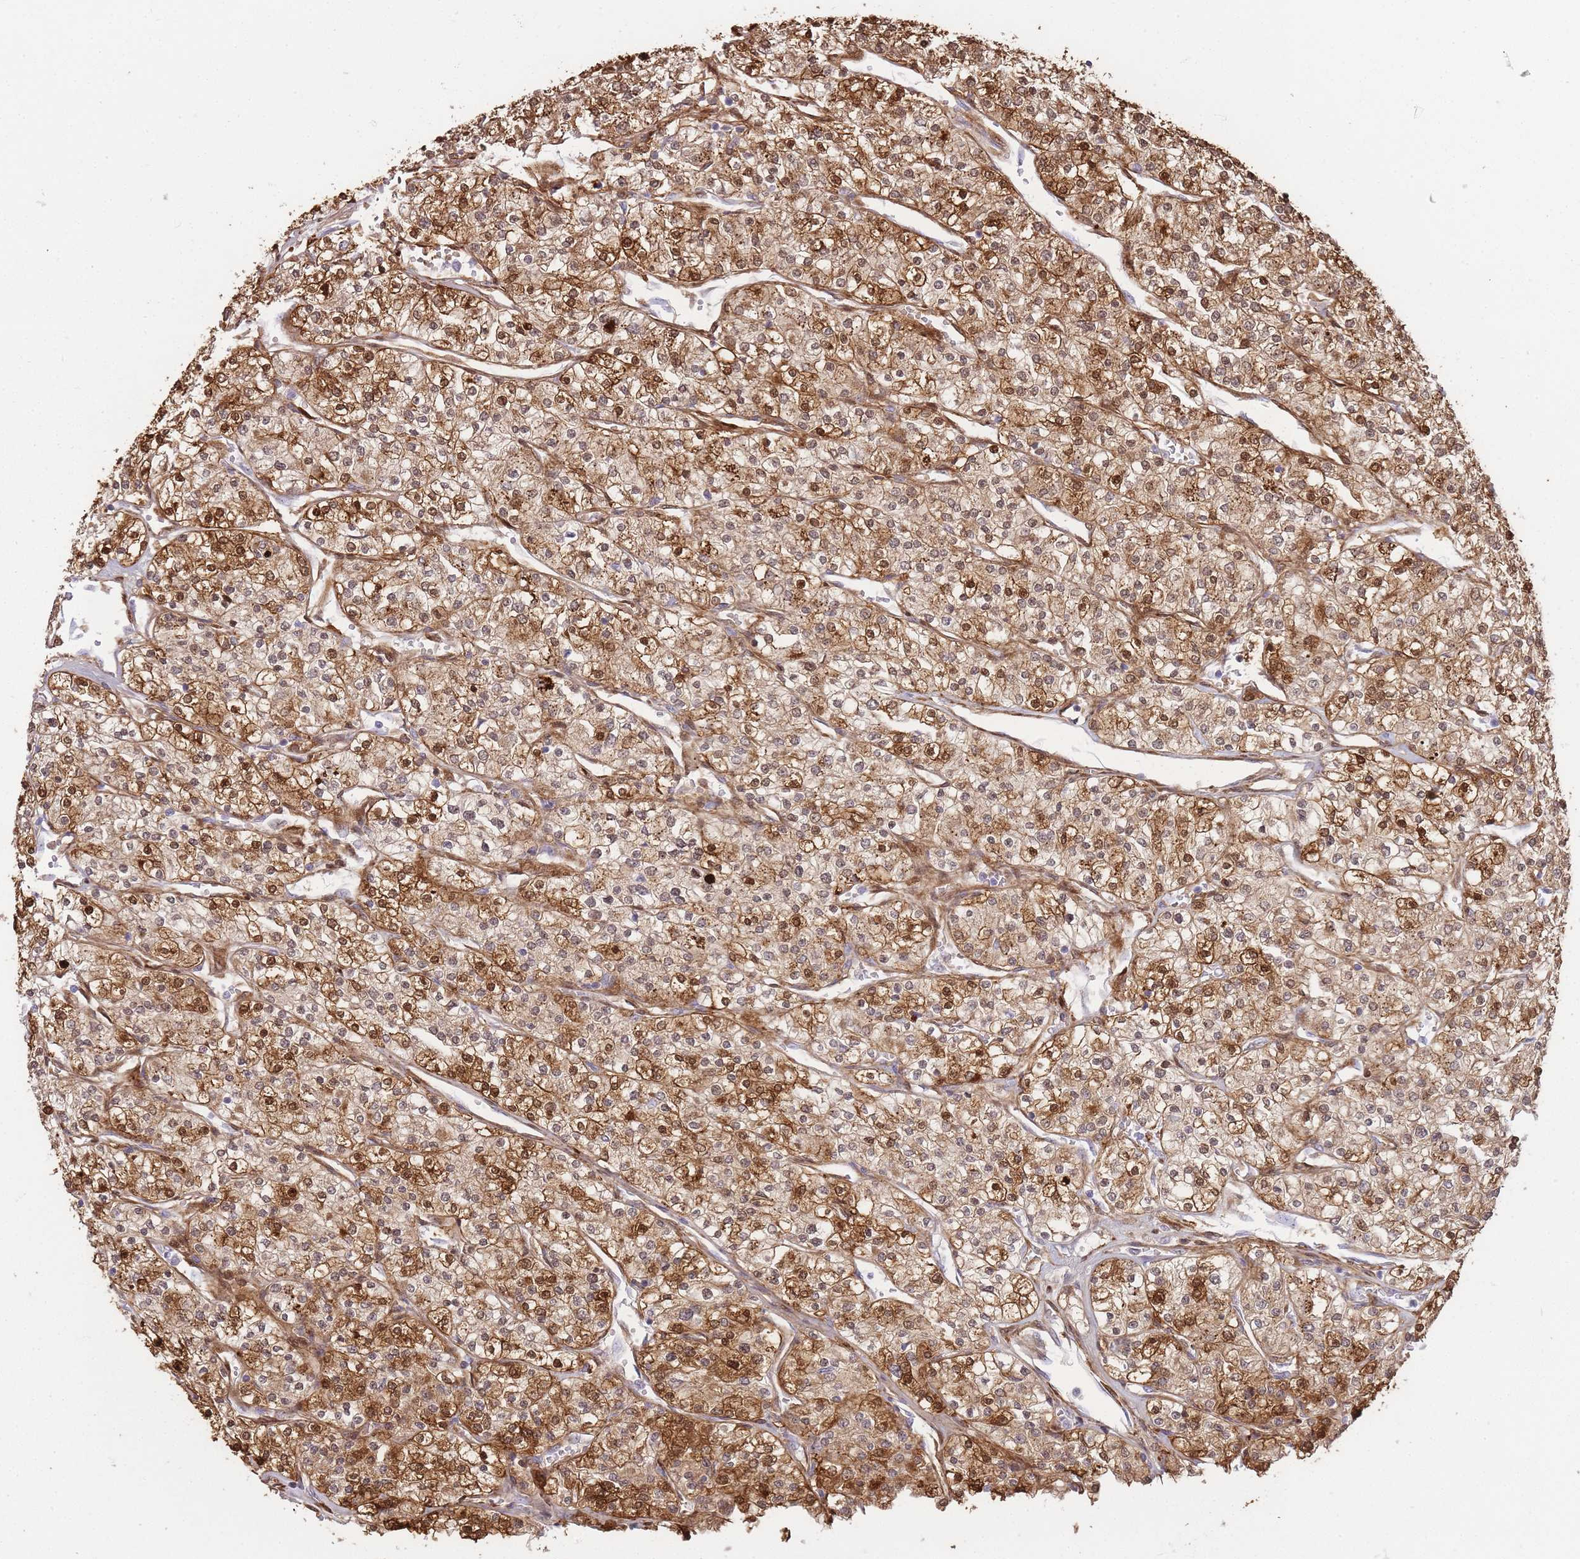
{"staining": {"intensity": "moderate", "quantity": ">75%", "location": "cytoplasmic/membranous"}, "tissue": "renal cancer", "cell_type": "Tumor cells", "image_type": "cancer", "snomed": [{"axis": "morphology", "description": "Adenocarcinoma, NOS"}, {"axis": "topography", "description": "Kidney"}], "caption": "Adenocarcinoma (renal) tissue exhibits moderate cytoplasmic/membranous staining in about >75% of tumor cells (Stains: DAB in brown, nuclei in blue, Microscopy: brightfield microscopy at high magnification).", "gene": "PPP3R2", "patient": {"sex": "male", "age": 80}}